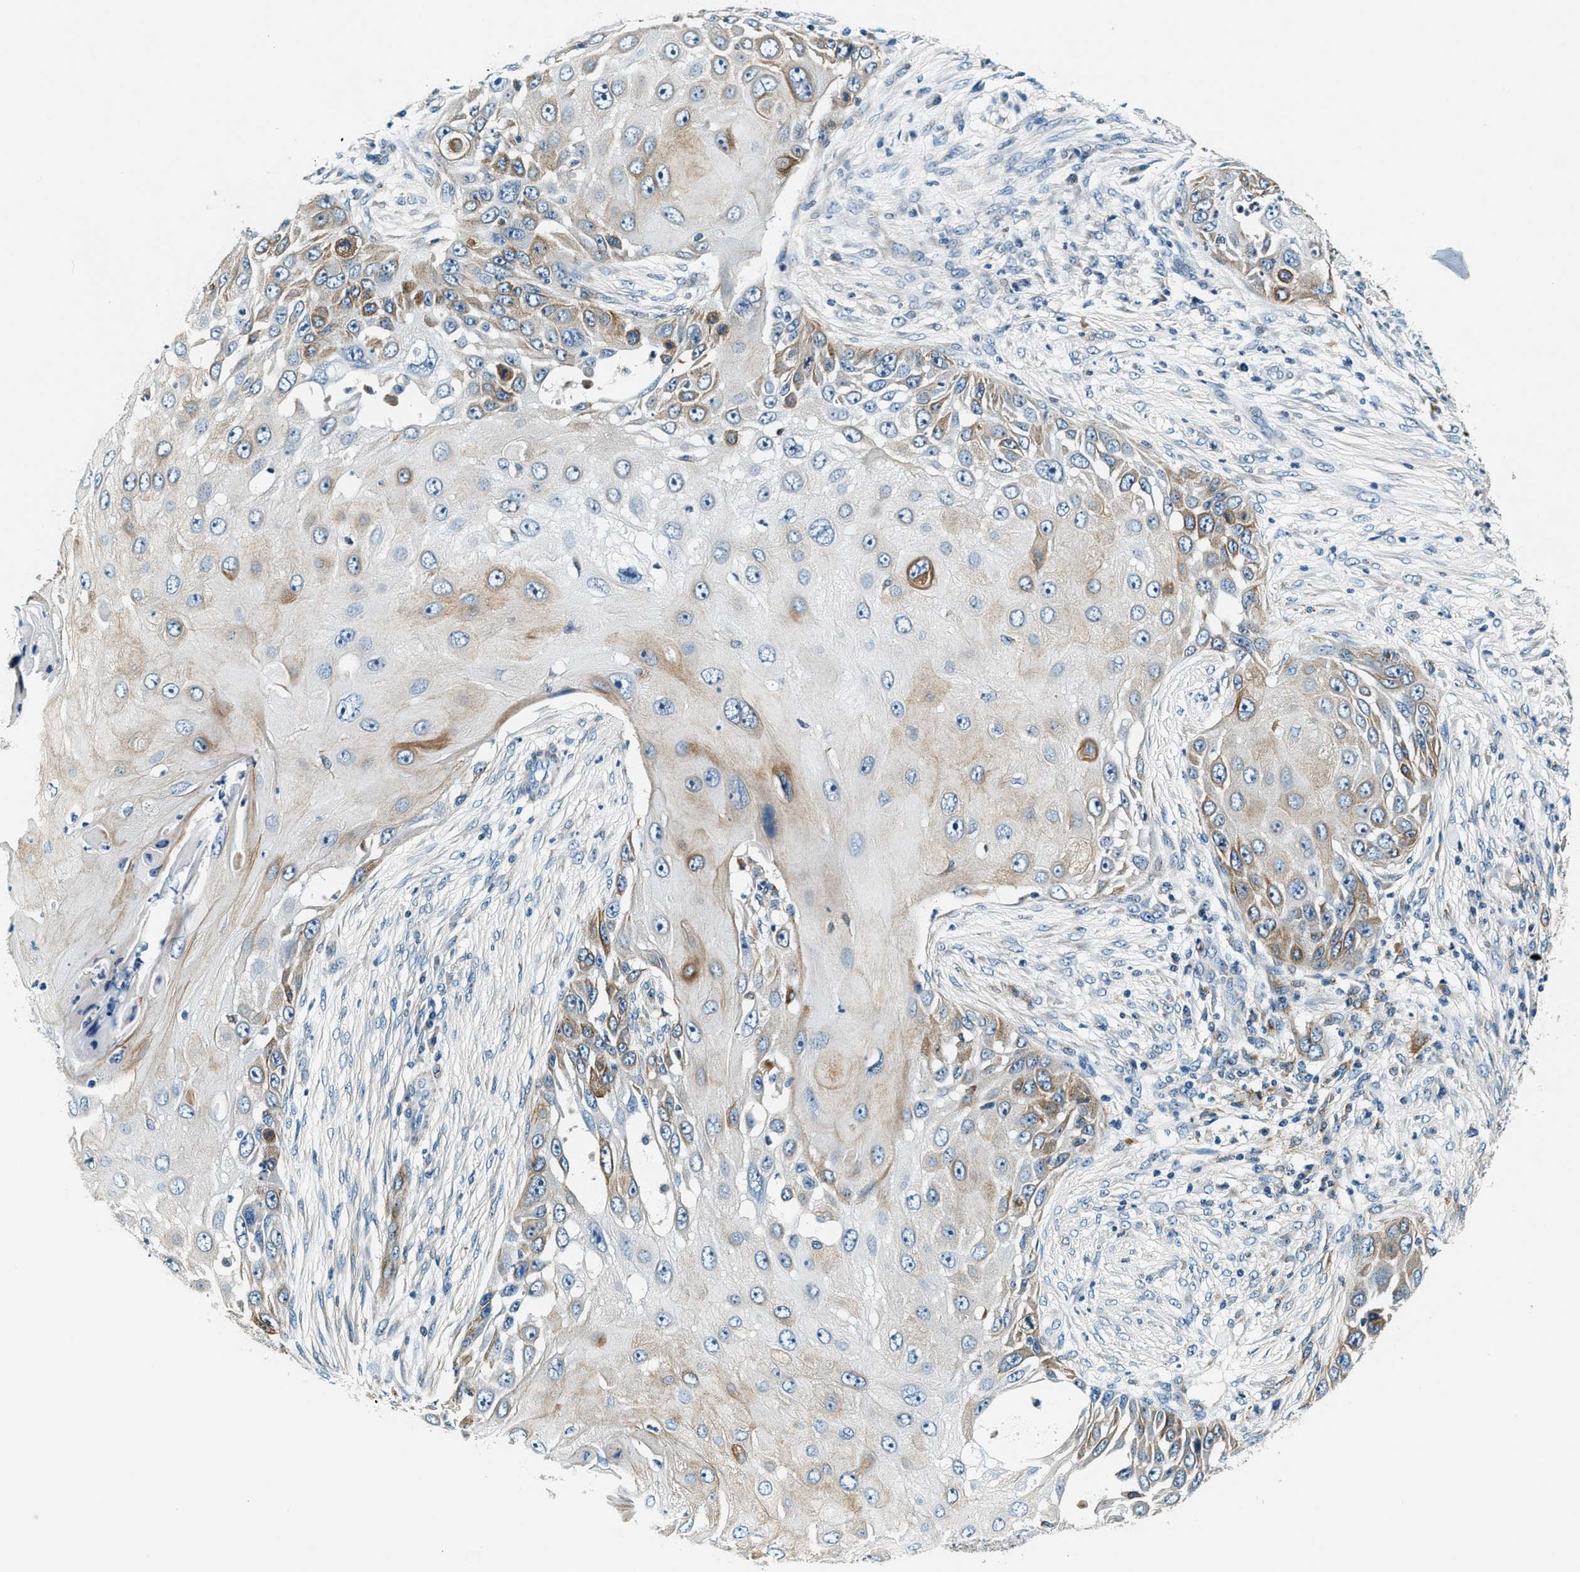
{"staining": {"intensity": "moderate", "quantity": "<25%", "location": "cytoplasmic/membranous"}, "tissue": "skin cancer", "cell_type": "Tumor cells", "image_type": "cancer", "snomed": [{"axis": "morphology", "description": "Squamous cell carcinoma, NOS"}, {"axis": "topography", "description": "Skin"}], "caption": "Immunohistochemistry (DAB (3,3'-diaminobenzidine)) staining of skin cancer (squamous cell carcinoma) displays moderate cytoplasmic/membranous protein positivity in about <25% of tumor cells. (DAB (3,3'-diaminobenzidine) IHC, brown staining for protein, blue staining for nuclei).", "gene": "C2orf66", "patient": {"sex": "female", "age": 44}}